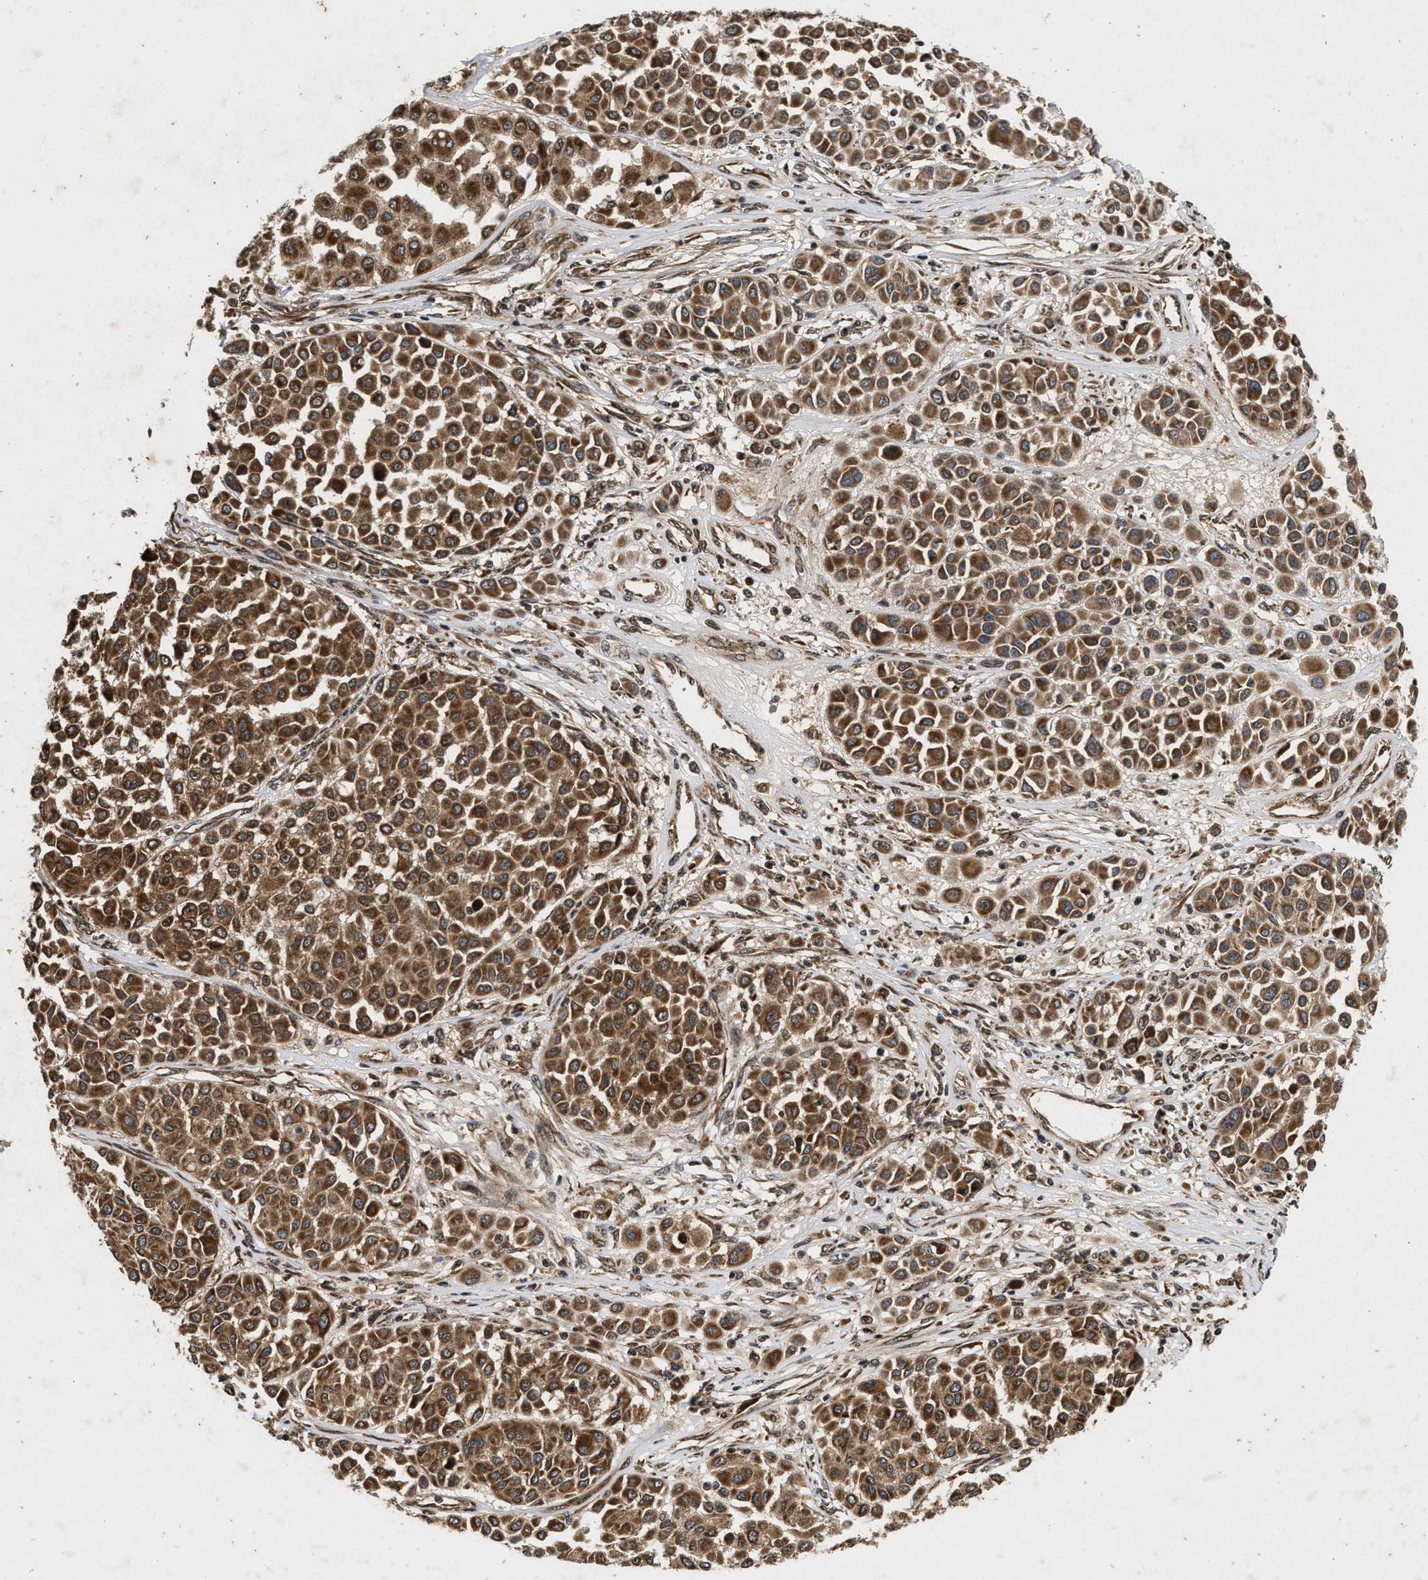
{"staining": {"intensity": "moderate", "quantity": ">75%", "location": "cytoplasmic/membranous"}, "tissue": "melanoma", "cell_type": "Tumor cells", "image_type": "cancer", "snomed": [{"axis": "morphology", "description": "Malignant melanoma, Metastatic site"}, {"axis": "topography", "description": "Soft tissue"}], "caption": "Immunohistochemistry image of human melanoma stained for a protein (brown), which shows medium levels of moderate cytoplasmic/membranous staining in approximately >75% of tumor cells.", "gene": "CFLAR", "patient": {"sex": "male", "age": 41}}